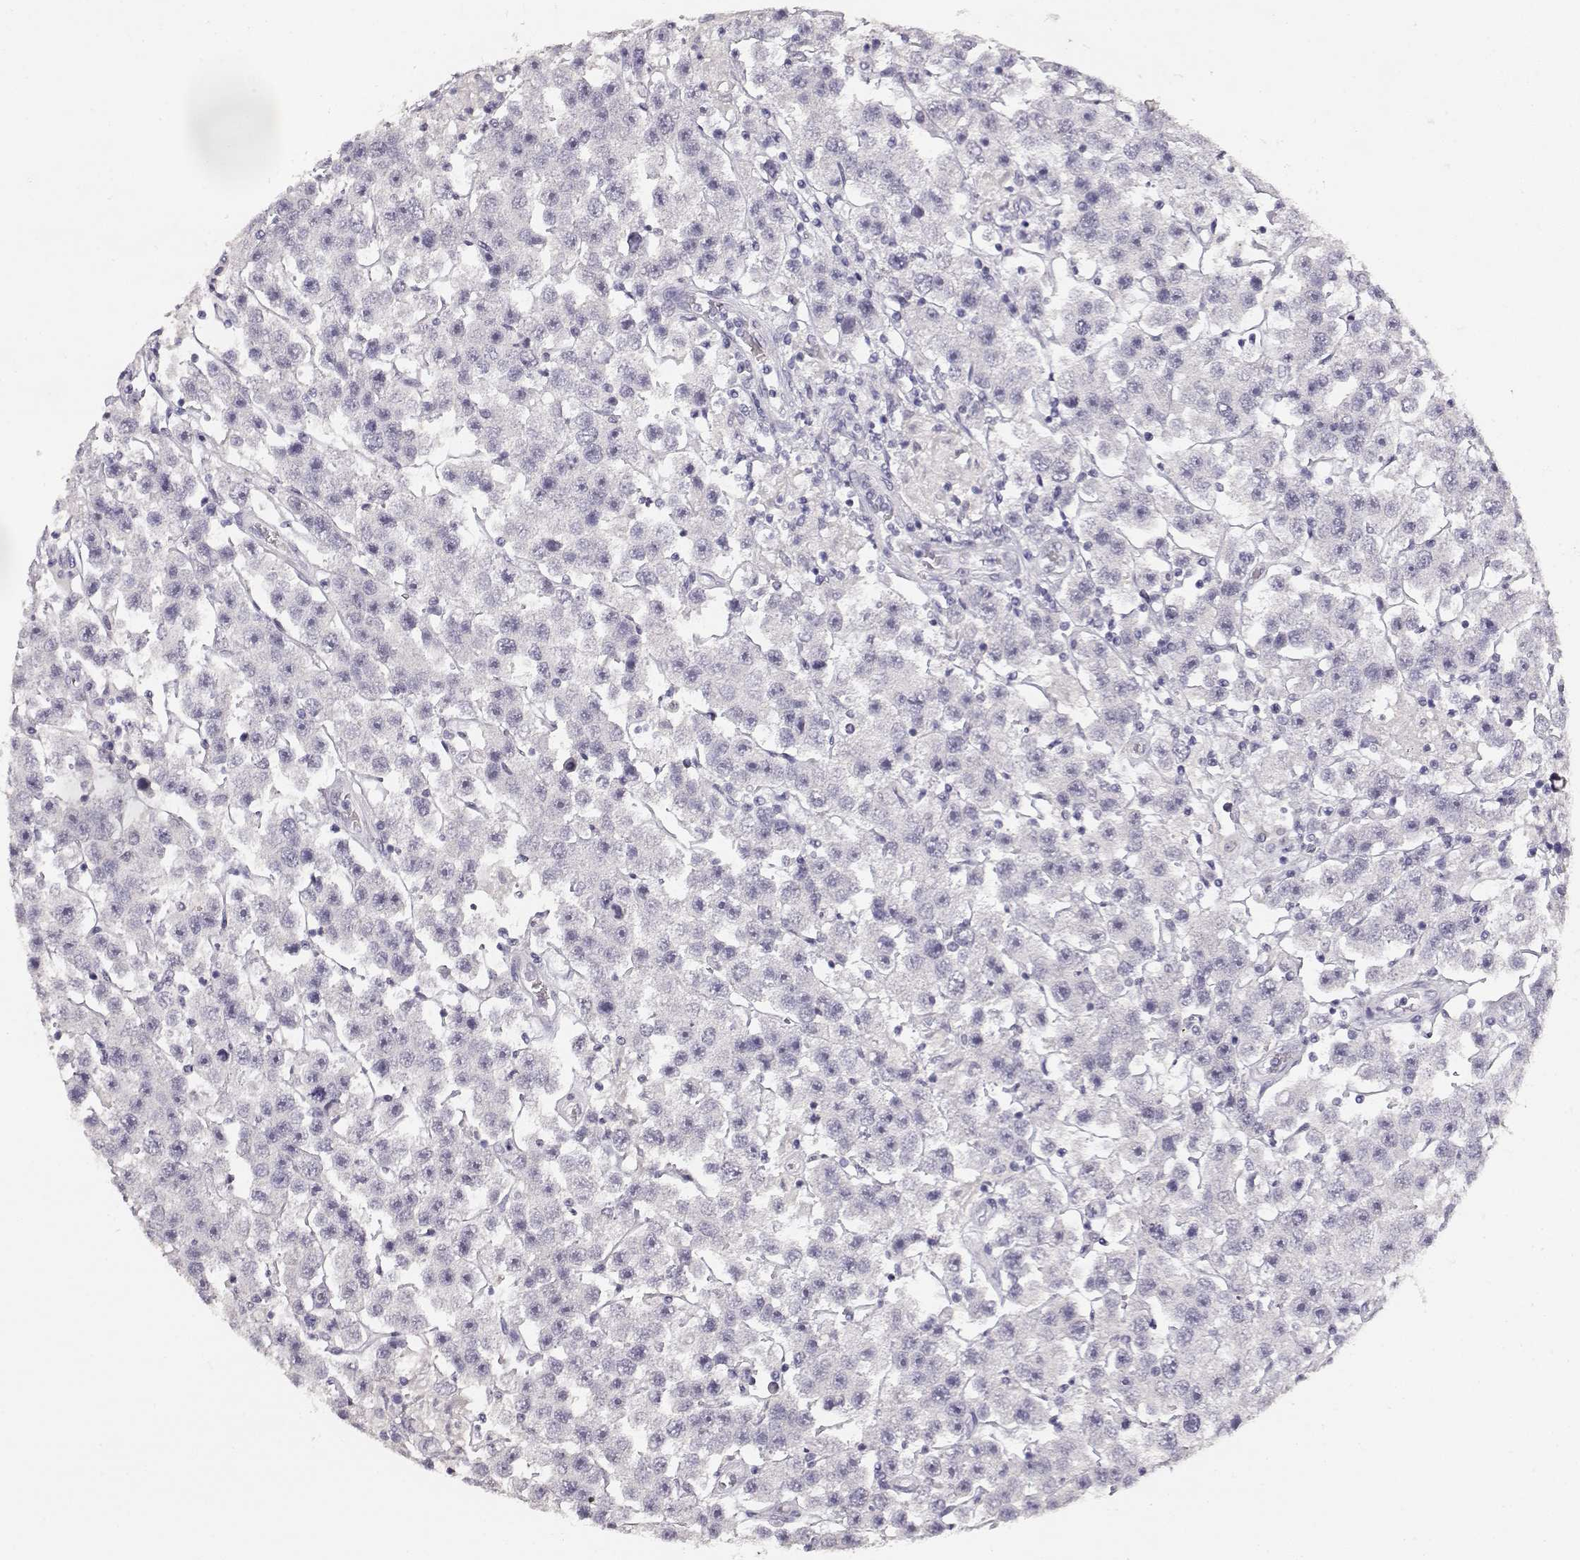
{"staining": {"intensity": "negative", "quantity": "none", "location": "none"}, "tissue": "testis cancer", "cell_type": "Tumor cells", "image_type": "cancer", "snomed": [{"axis": "morphology", "description": "Seminoma, NOS"}, {"axis": "topography", "description": "Testis"}], "caption": "Histopathology image shows no significant protein positivity in tumor cells of testis cancer (seminoma). The staining is performed using DAB brown chromogen with nuclei counter-stained in using hematoxylin.", "gene": "TPH2", "patient": {"sex": "male", "age": 45}}